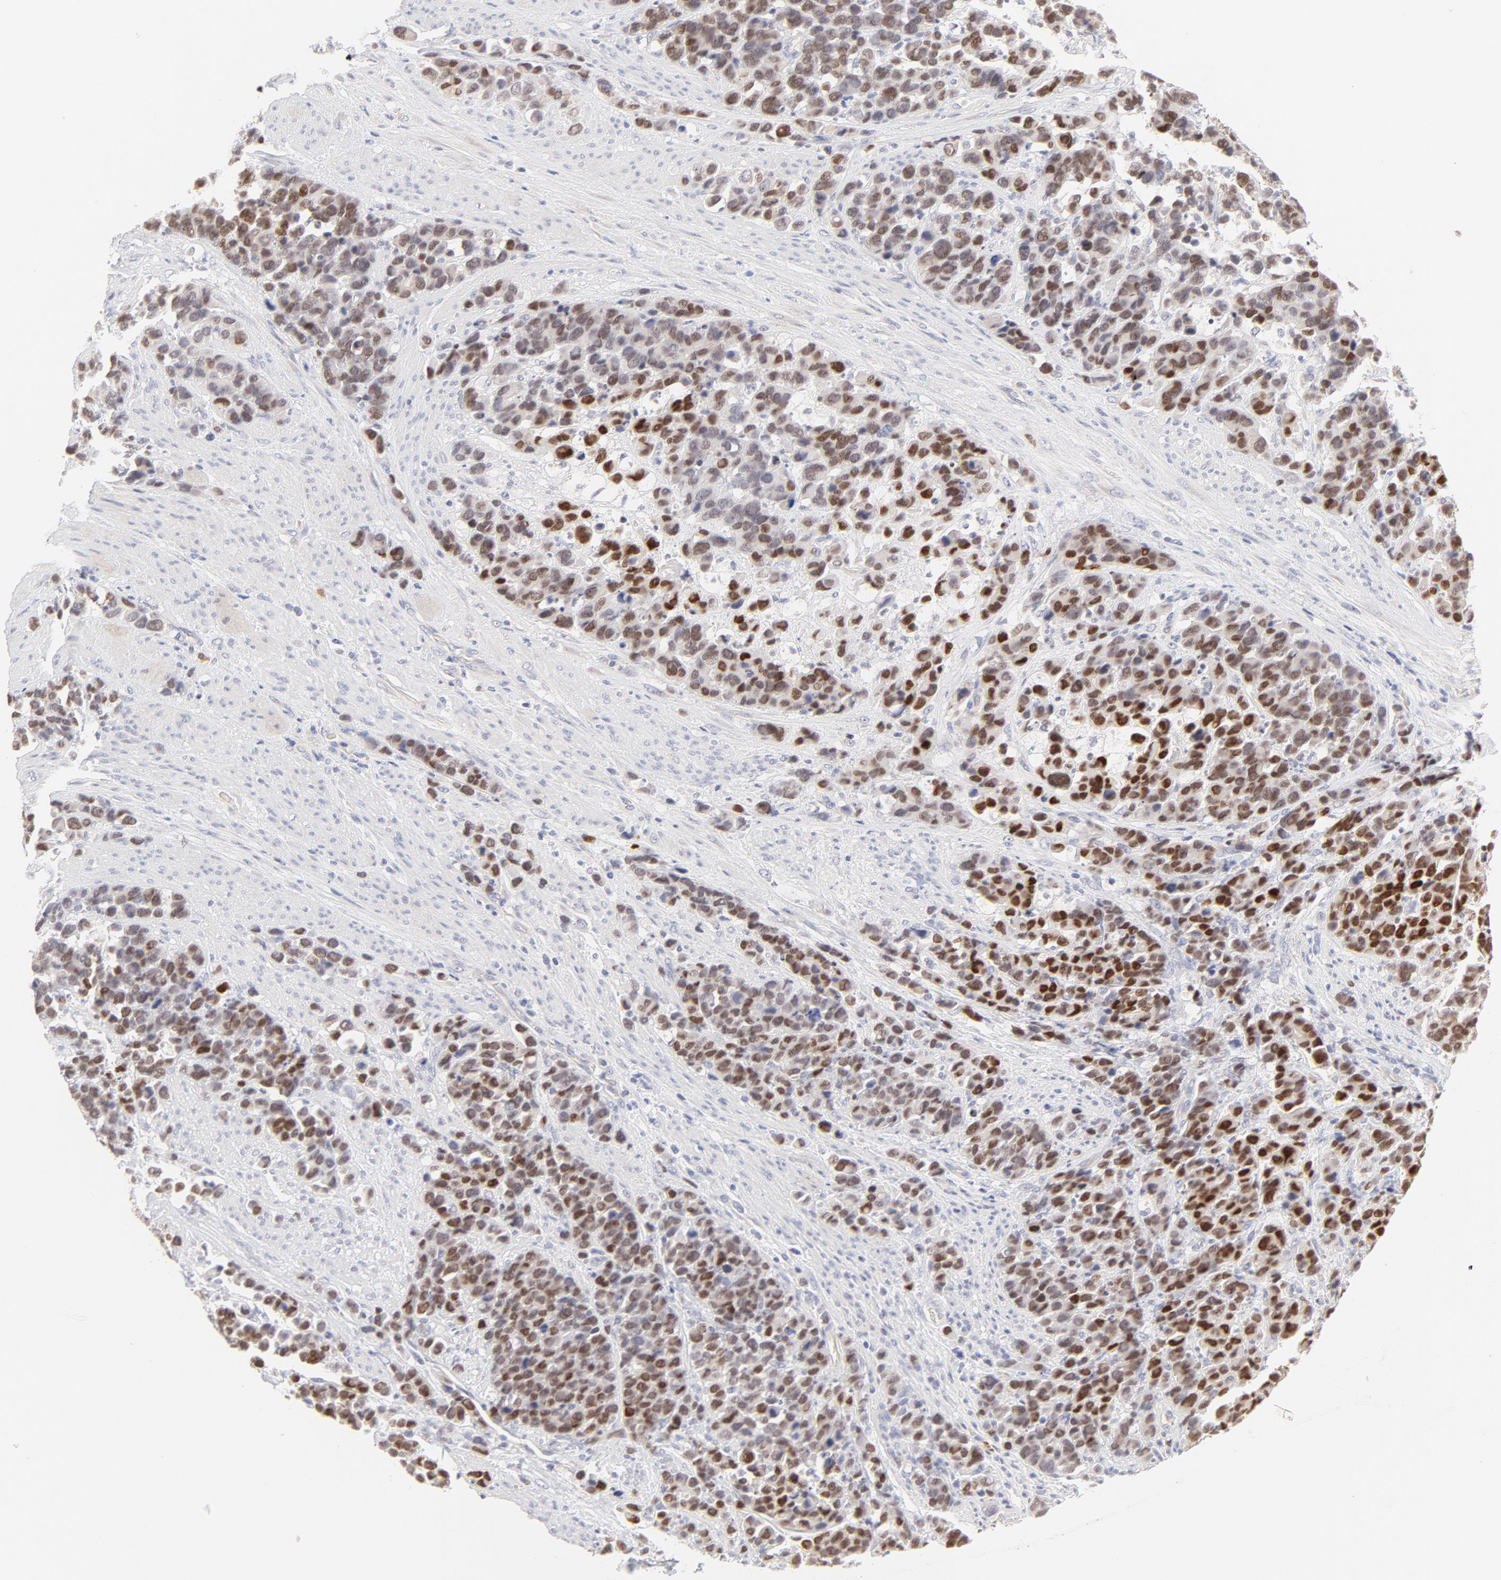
{"staining": {"intensity": "moderate", "quantity": ">75%", "location": "nuclear"}, "tissue": "stomach cancer", "cell_type": "Tumor cells", "image_type": "cancer", "snomed": [{"axis": "morphology", "description": "Adenocarcinoma, NOS"}, {"axis": "topography", "description": "Stomach, upper"}], "caption": "Brown immunohistochemical staining in stomach cancer exhibits moderate nuclear expression in about >75% of tumor cells.", "gene": "ELF3", "patient": {"sex": "male", "age": 71}}